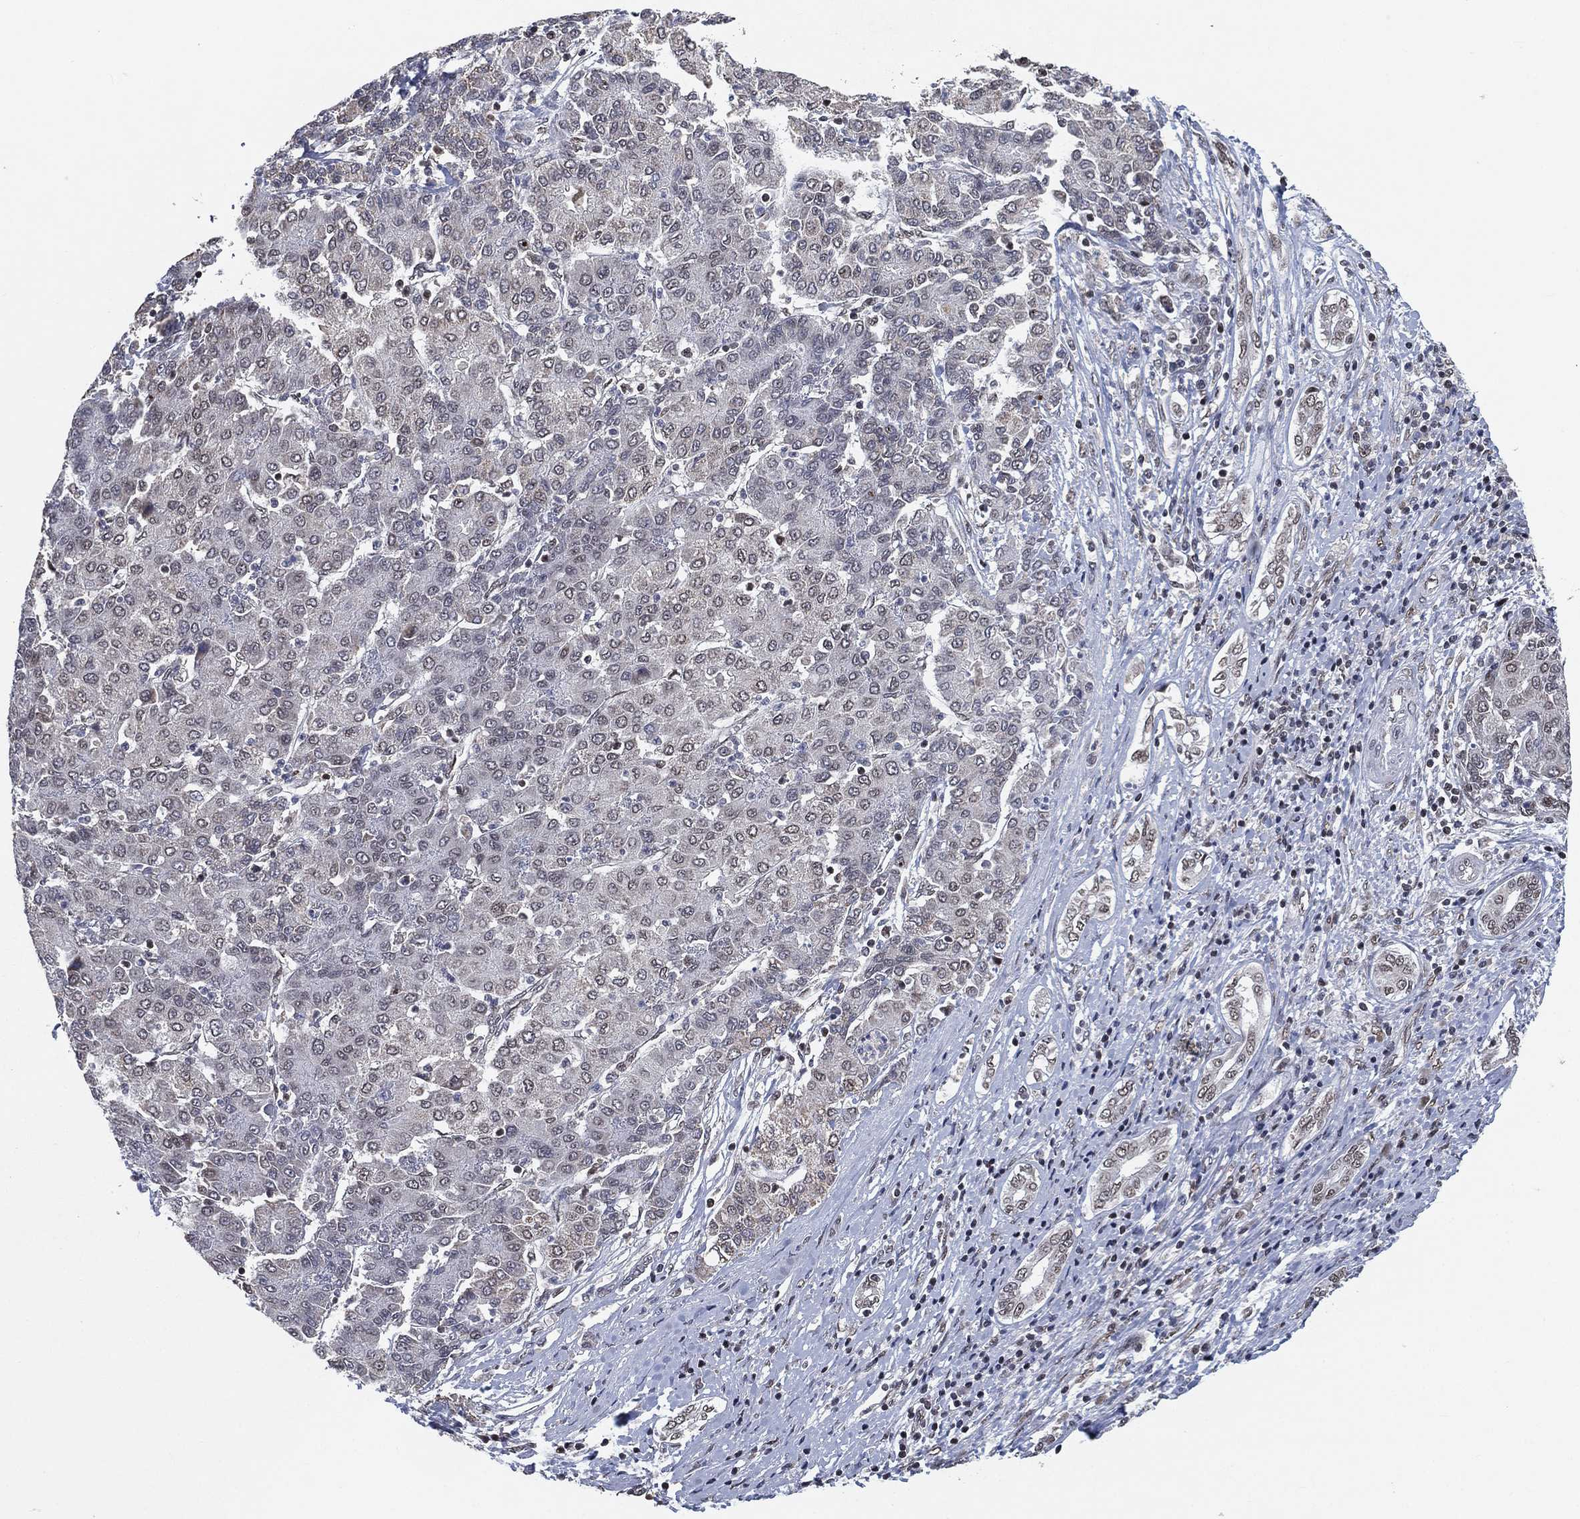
{"staining": {"intensity": "negative", "quantity": "none", "location": "none"}, "tissue": "liver cancer", "cell_type": "Tumor cells", "image_type": "cancer", "snomed": [{"axis": "morphology", "description": "Carcinoma, Hepatocellular, NOS"}, {"axis": "topography", "description": "Liver"}], "caption": "Liver cancer (hepatocellular carcinoma) stained for a protein using immunohistochemistry (IHC) reveals no staining tumor cells.", "gene": "YLPM1", "patient": {"sex": "male", "age": 65}}